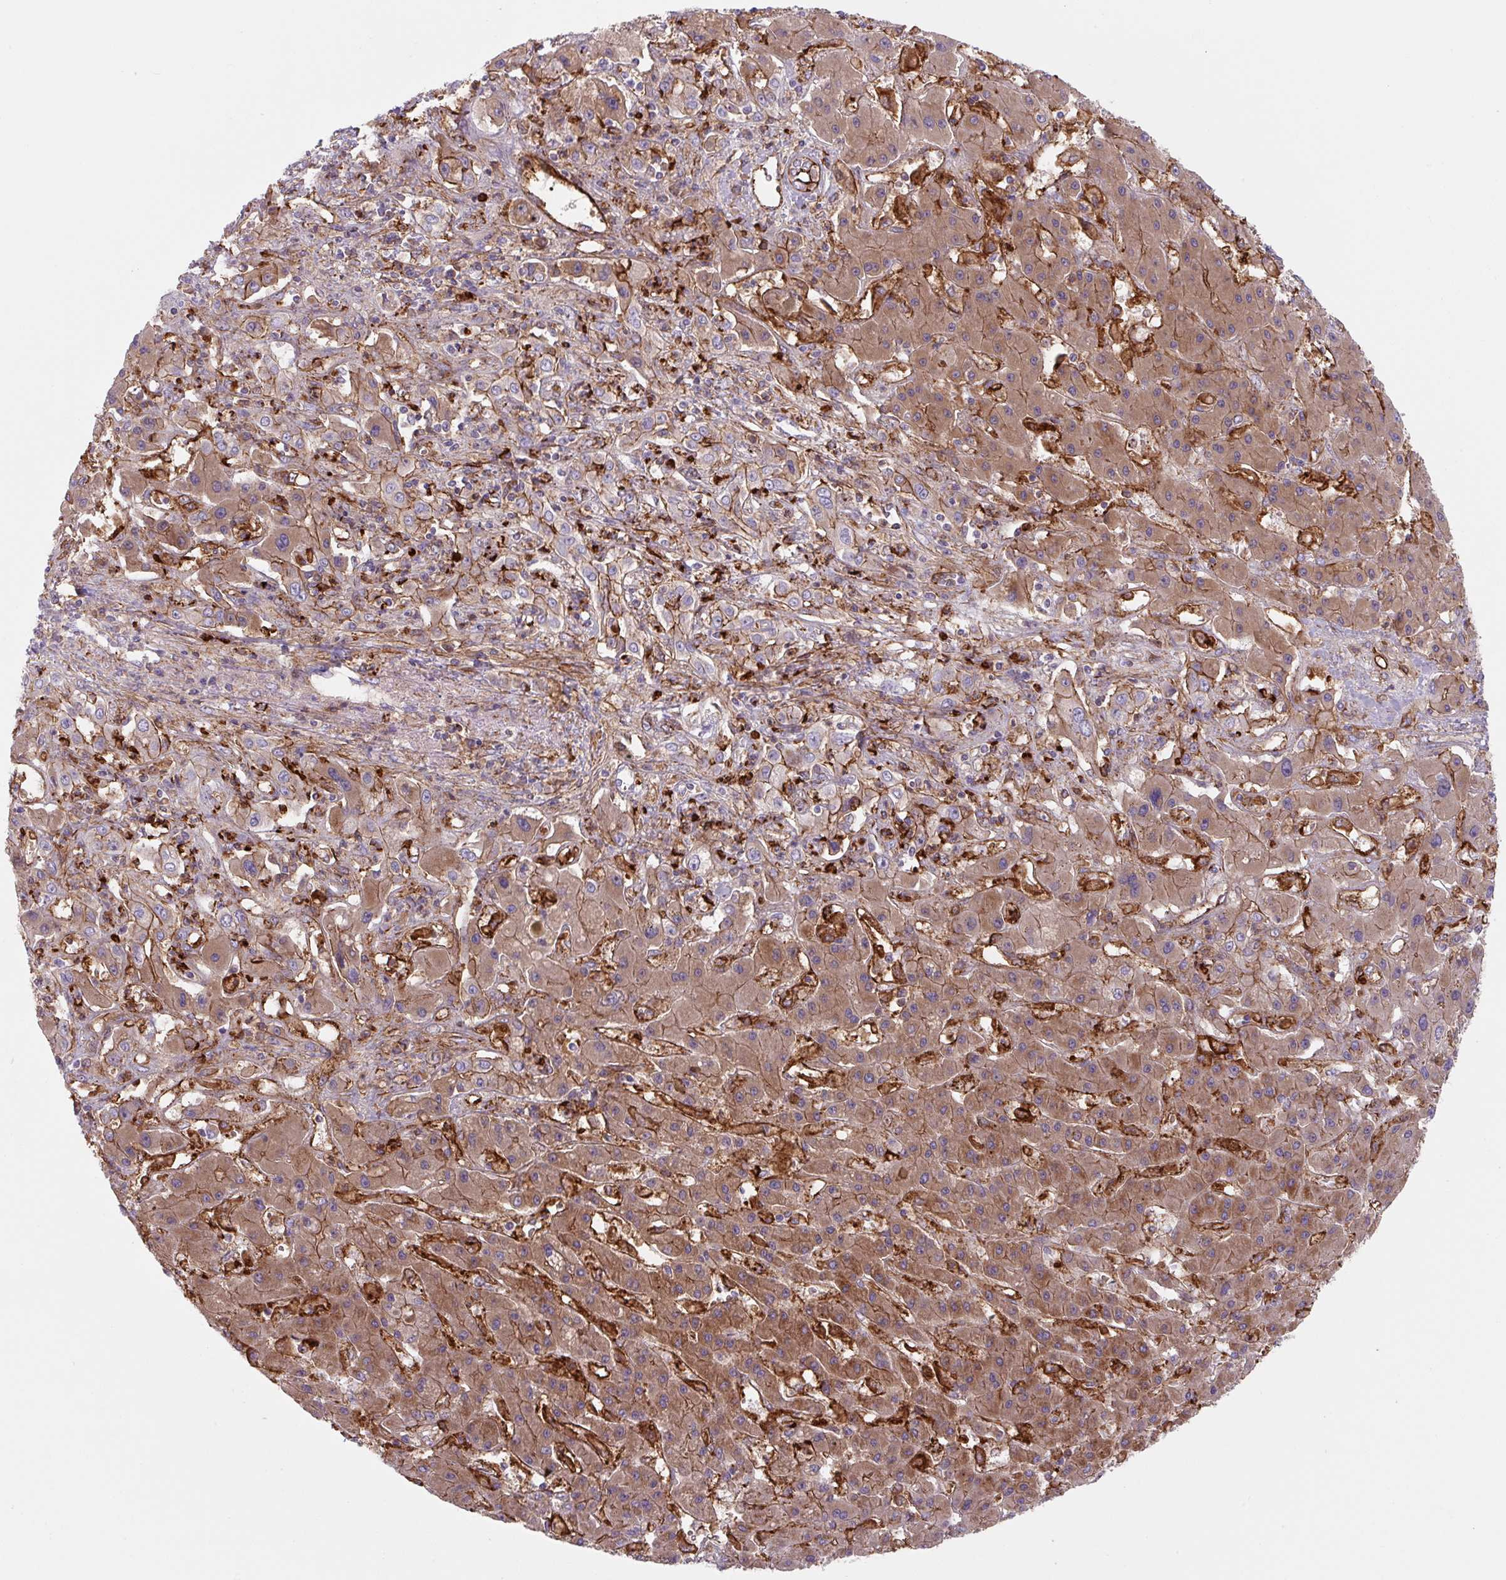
{"staining": {"intensity": "strong", "quantity": "25%-75%", "location": "cytoplasmic/membranous"}, "tissue": "liver cancer", "cell_type": "Tumor cells", "image_type": "cancer", "snomed": [{"axis": "morphology", "description": "Cholangiocarcinoma"}, {"axis": "topography", "description": "Liver"}], "caption": "Human cholangiocarcinoma (liver) stained with a brown dye displays strong cytoplasmic/membranous positive expression in about 25%-75% of tumor cells.", "gene": "DHFR2", "patient": {"sex": "male", "age": 67}}